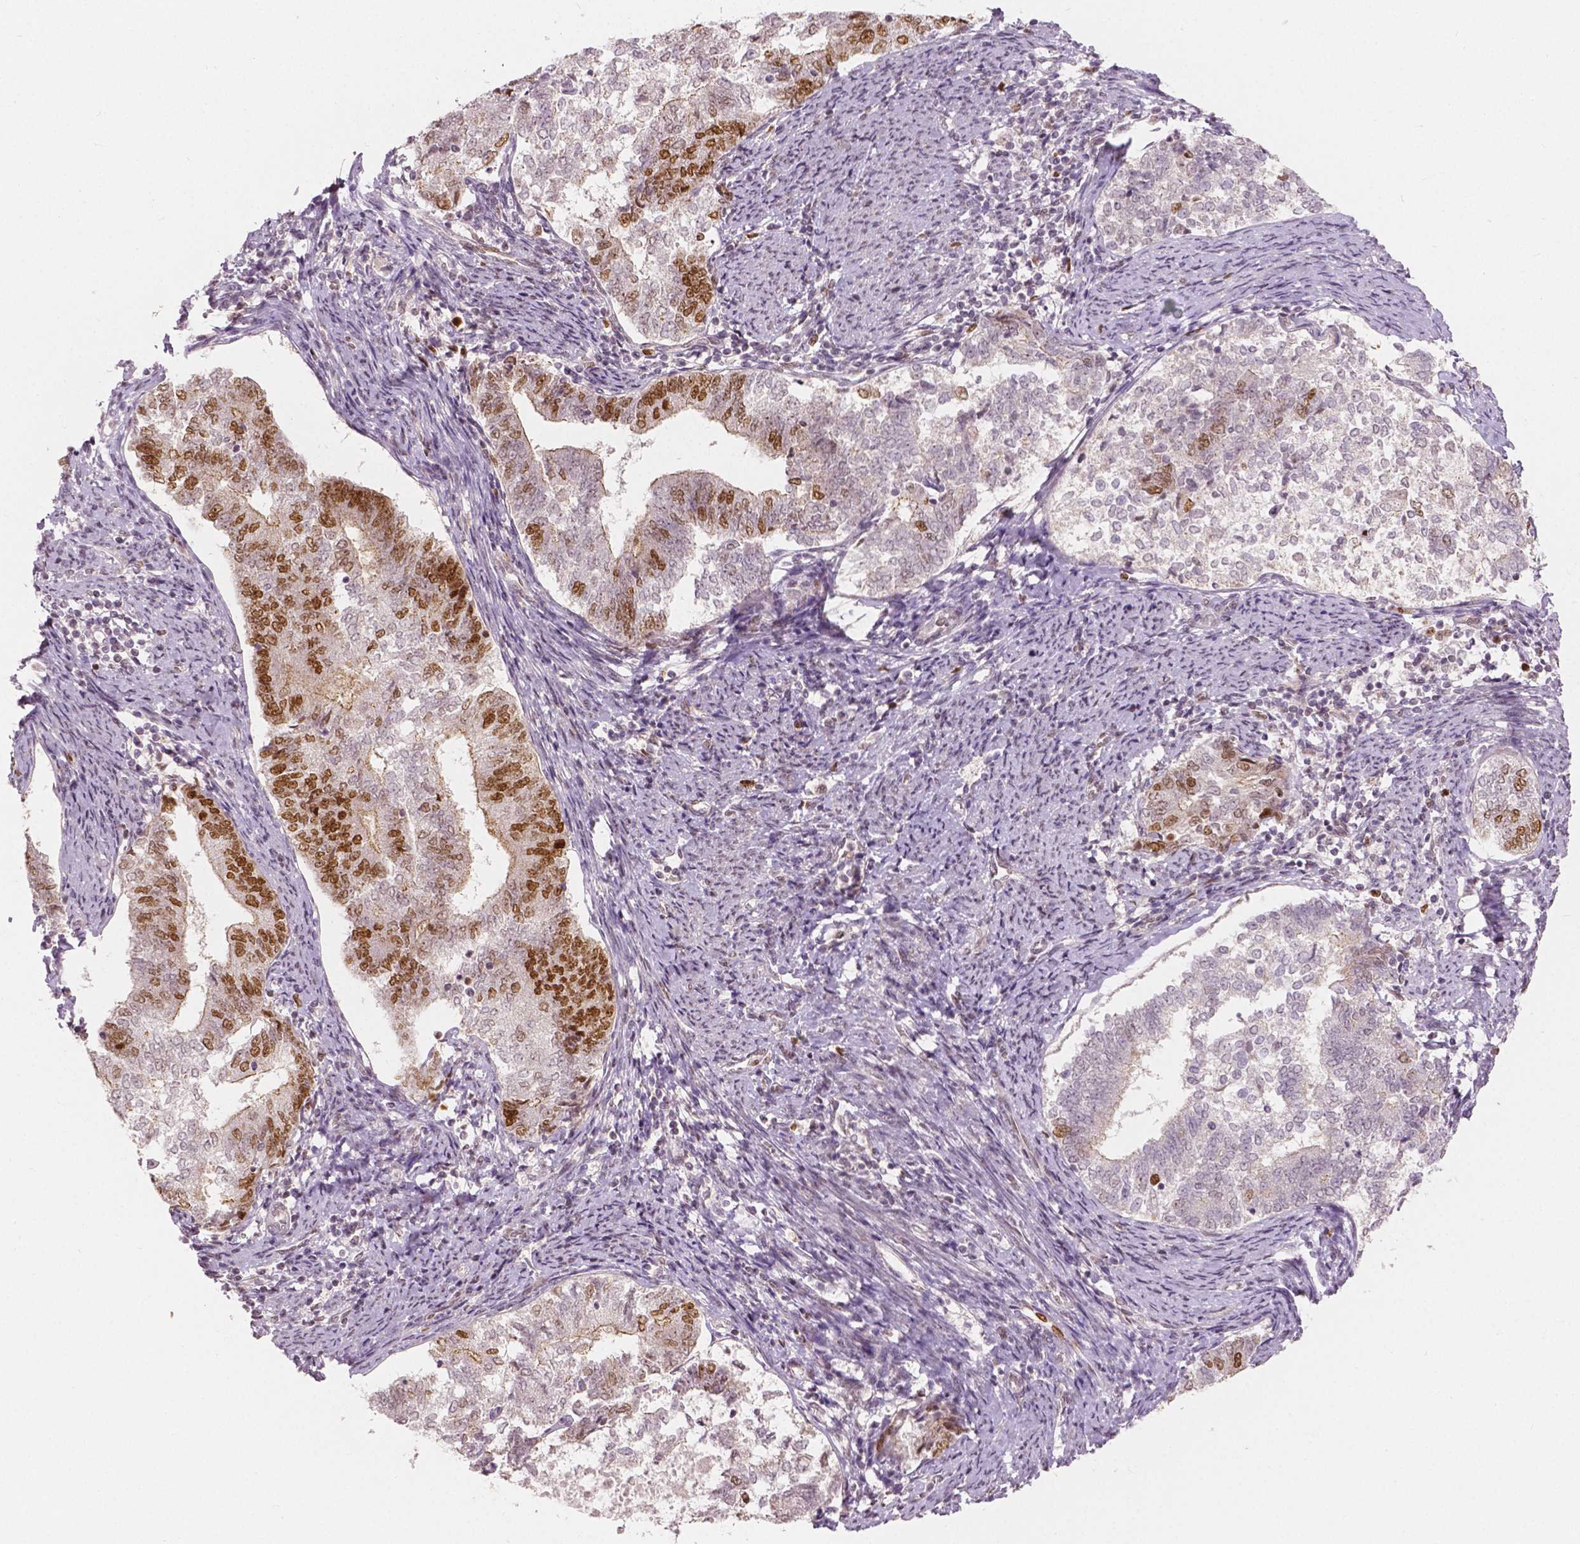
{"staining": {"intensity": "moderate", "quantity": "<25%", "location": "cytoplasmic/membranous,nuclear"}, "tissue": "endometrial cancer", "cell_type": "Tumor cells", "image_type": "cancer", "snomed": [{"axis": "morphology", "description": "Adenocarcinoma, NOS"}, {"axis": "topography", "description": "Endometrium"}], "caption": "Tumor cells exhibit moderate cytoplasmic/membranous and nuclear staining in approximately <25% of cells in adenocarcinoma (endometrial).", "gene": "NSD2", "patient": {"sex": "female", "age": 65}}